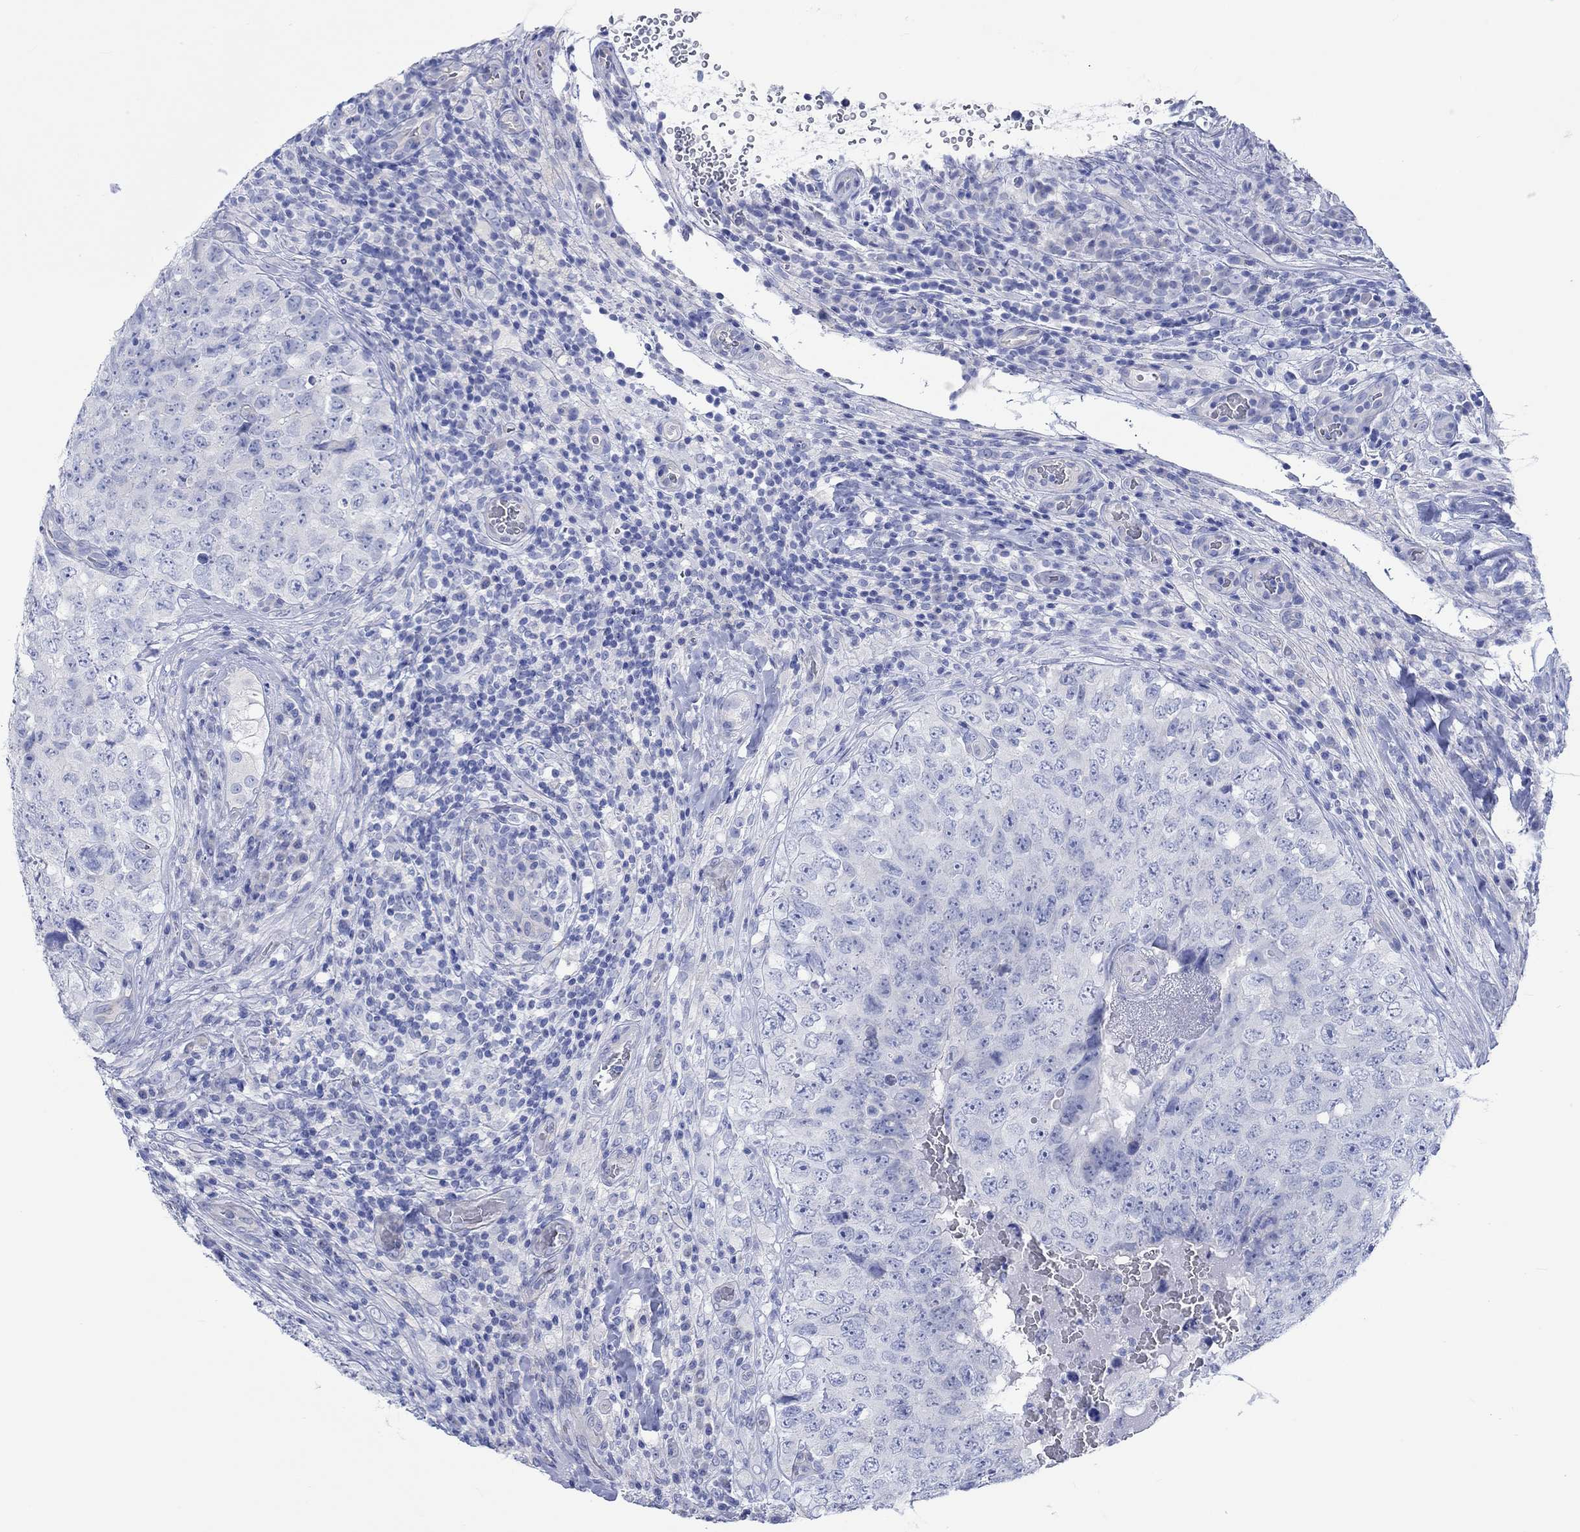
{"staining": {"intensity": "negative", "quantity": "none", "location": "none"}, "tissue": "testis cancer", "cell_type": "Tumor cells", "image_type": "cancer", "snomed": [{"axis": "morphology", "description": "Seminoma, NOS"}, {"axis": "topography", "description": "Testis"}], "caption": "Immunohistochemistry micrograph of human testis cancer stained for a protein (brown), which demonstrates no positivity in tumor cells.", "gene": "CPLX2", "patient": {"sex": "male", "age": 34}}